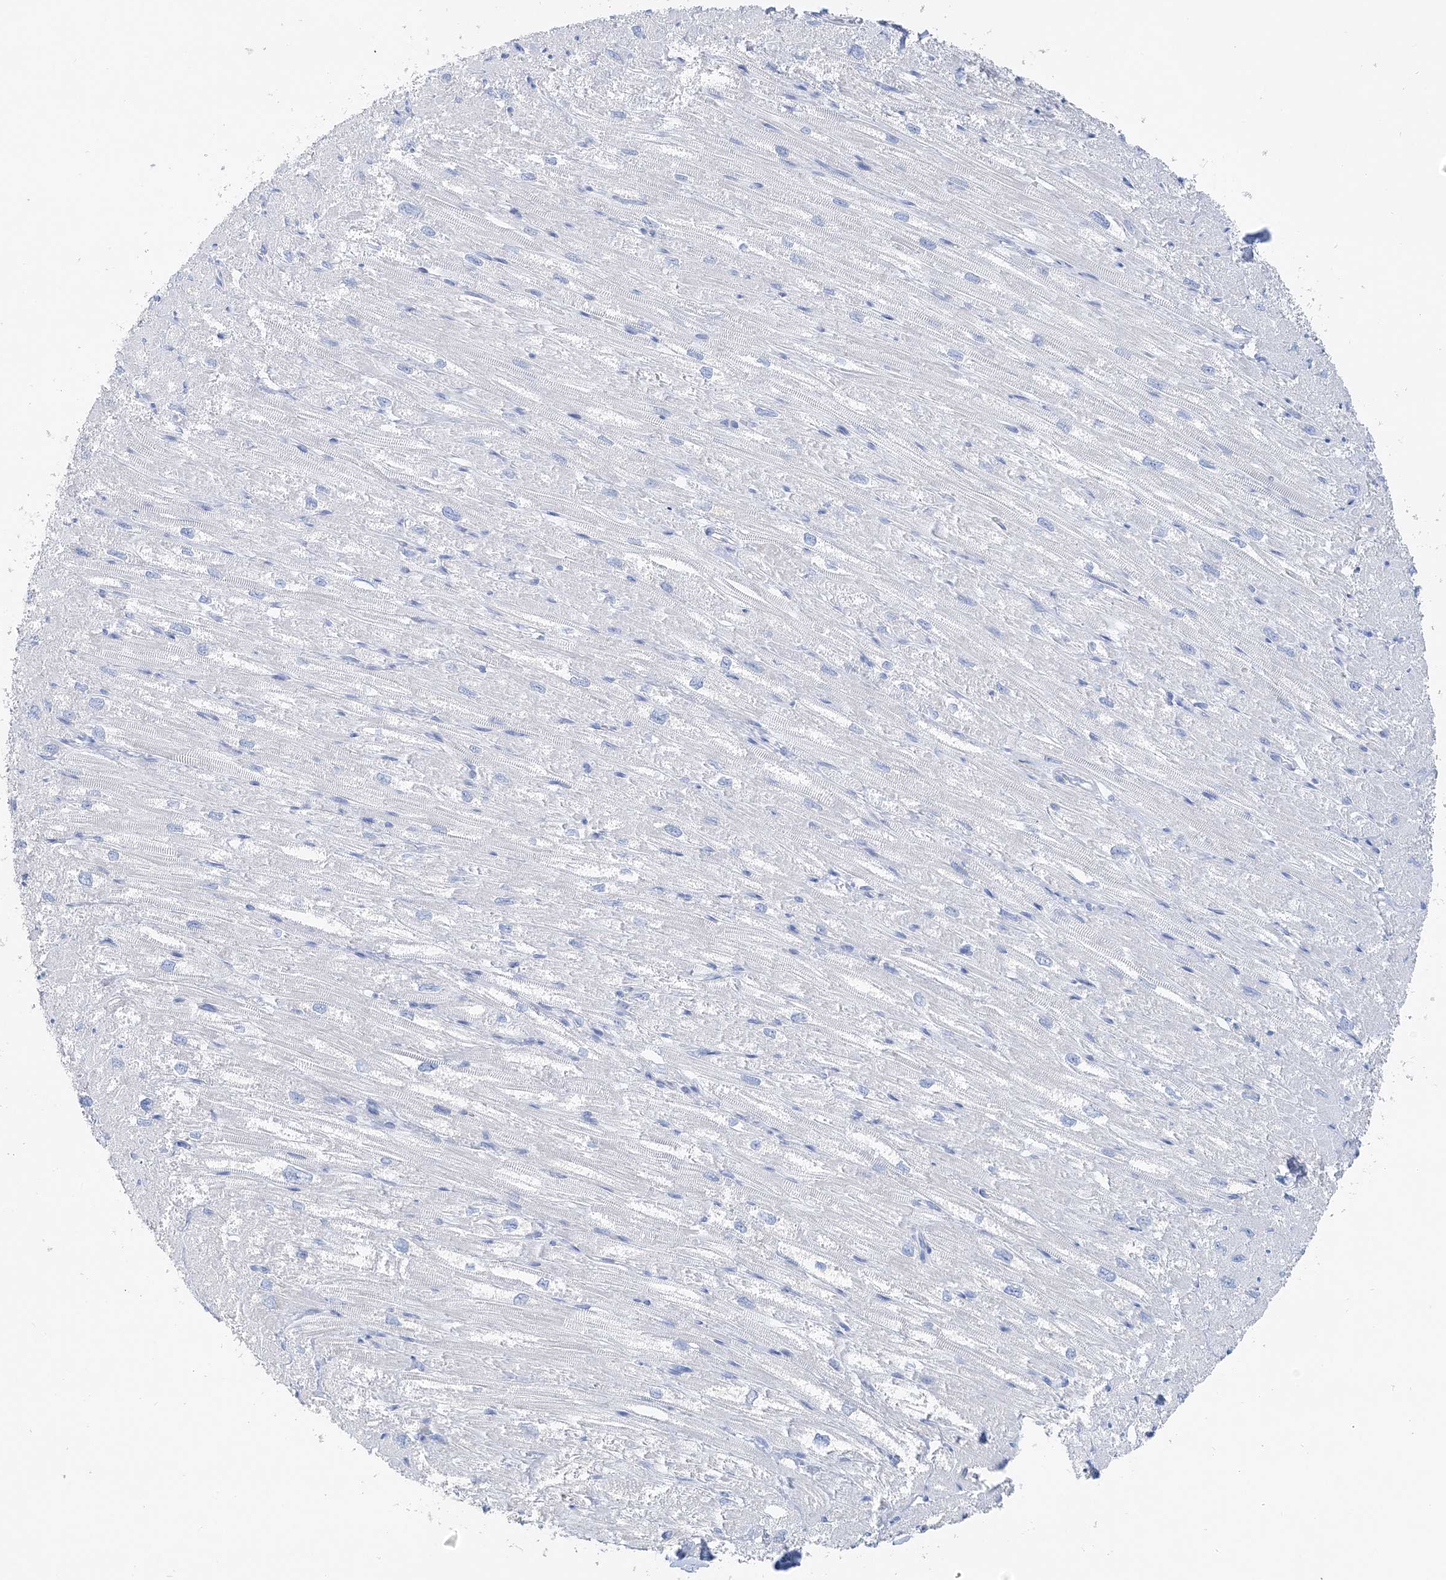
{"staining": {"intensity": "negative", "quantity": "none", "location": "none"}, "tissue": "heart muscle", "cell_type": "Cardiomyocytes", "image_type": "normal", "snomed": [{"axis": "morphology", "description": "Normal tissue, NOS"}, {"axis": "topography", "description": "Heart"}], "caption": "DAB immunohistochemical staining of normal heart muscle displays no significant positivity in cardiomyocytes.", "gene": "TSPYL6", "patient": {"sex": "male", "age": 50}}